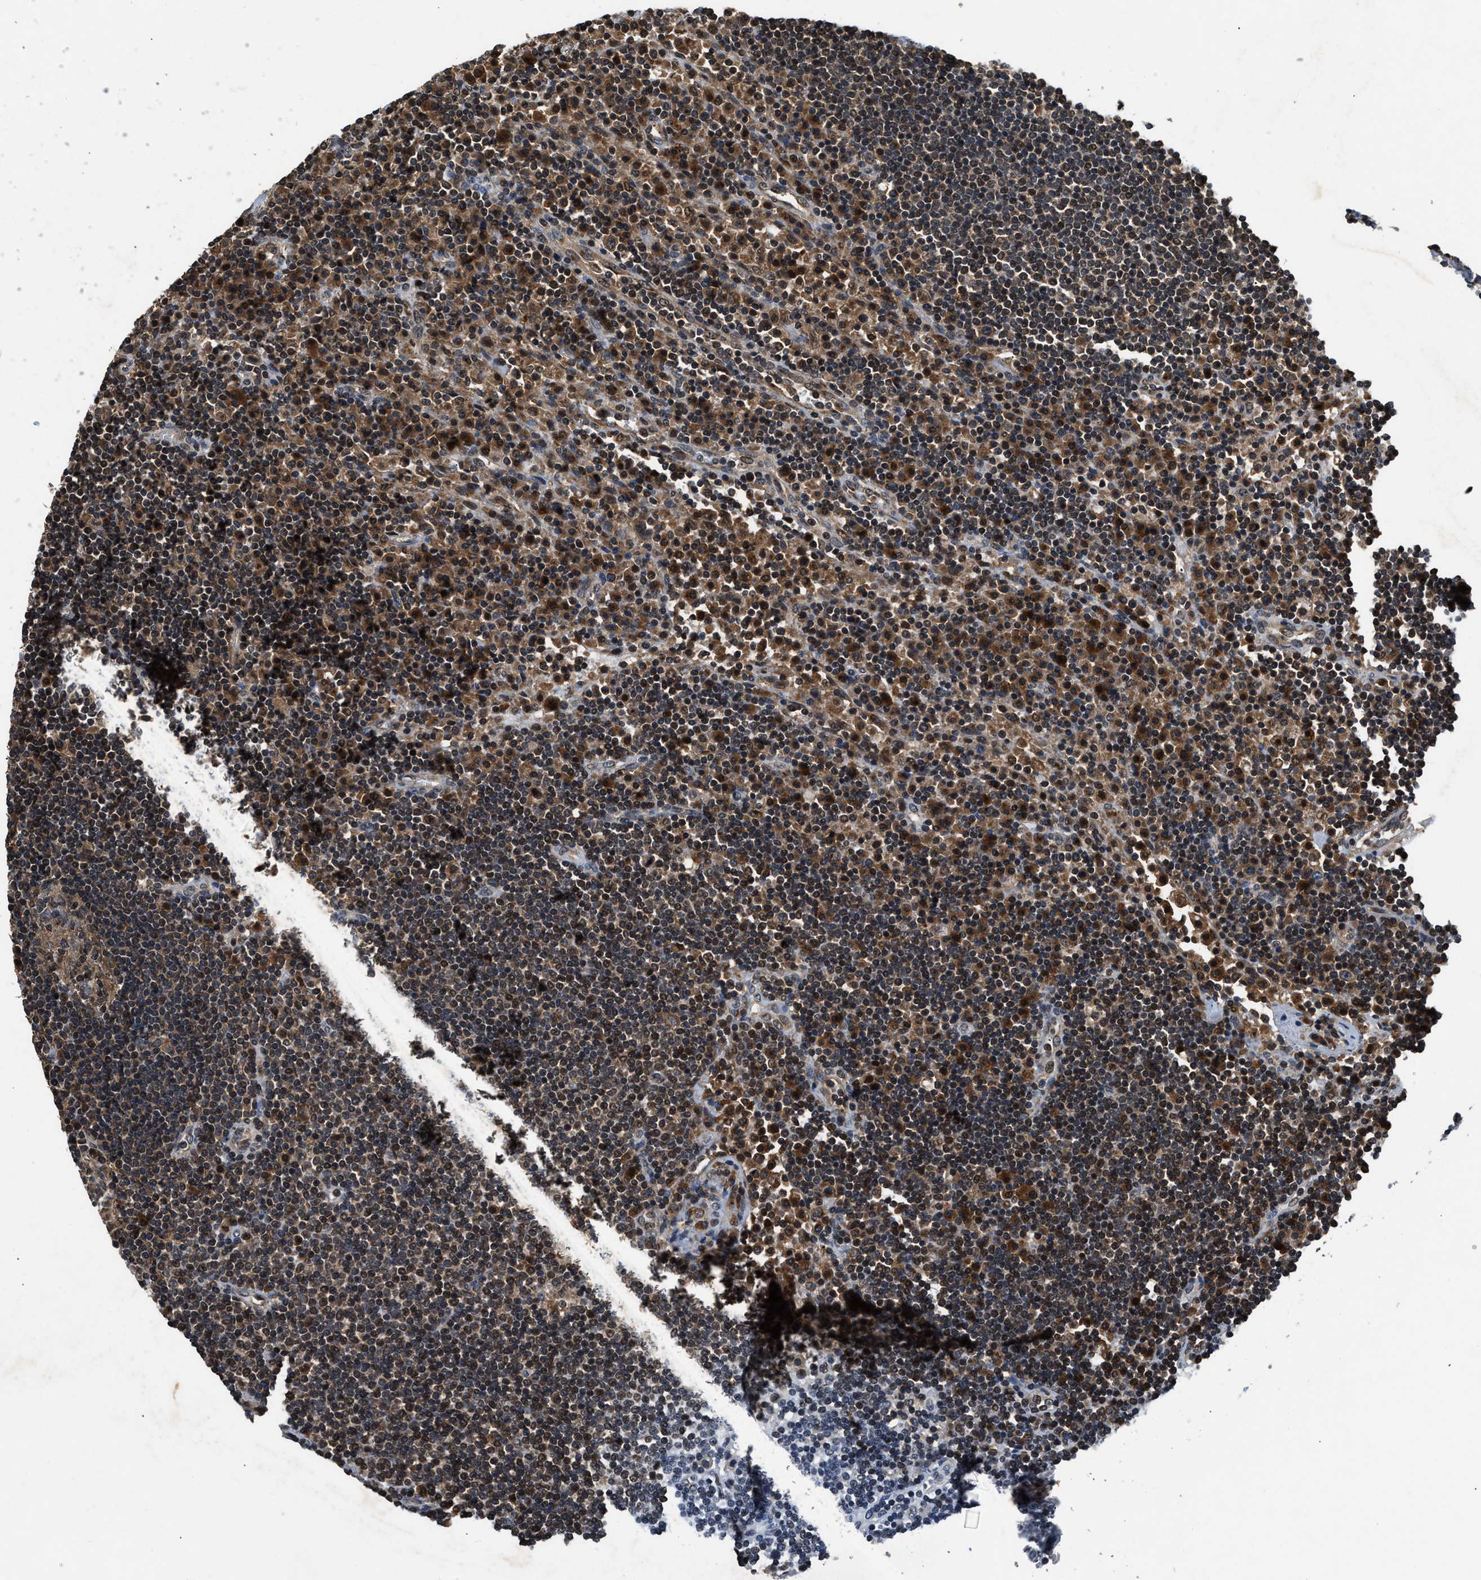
{"staining": {"intensity": "moderate", "quantity": "25%-75%", "location": "cytoplasmic/membranous"}, "tissue": "lymph node", "cell_type": "Germinal center cells", "image_type": "normal", "snomed": [{"axis": "morphology", "description": "Normal tissue, NOS"}, {"axis": "topography", "description": "Lymph node"}], "caption": "This histopathology image shows immunohistochemistry (IHC) staining of normal human lymph node, with medium moderate cytoplasmic/membranous staining in approximately 25%-75% of germinal center cells.", "gene": "RPS6KB1", "patient": {"sex": "female", "age": 53}}